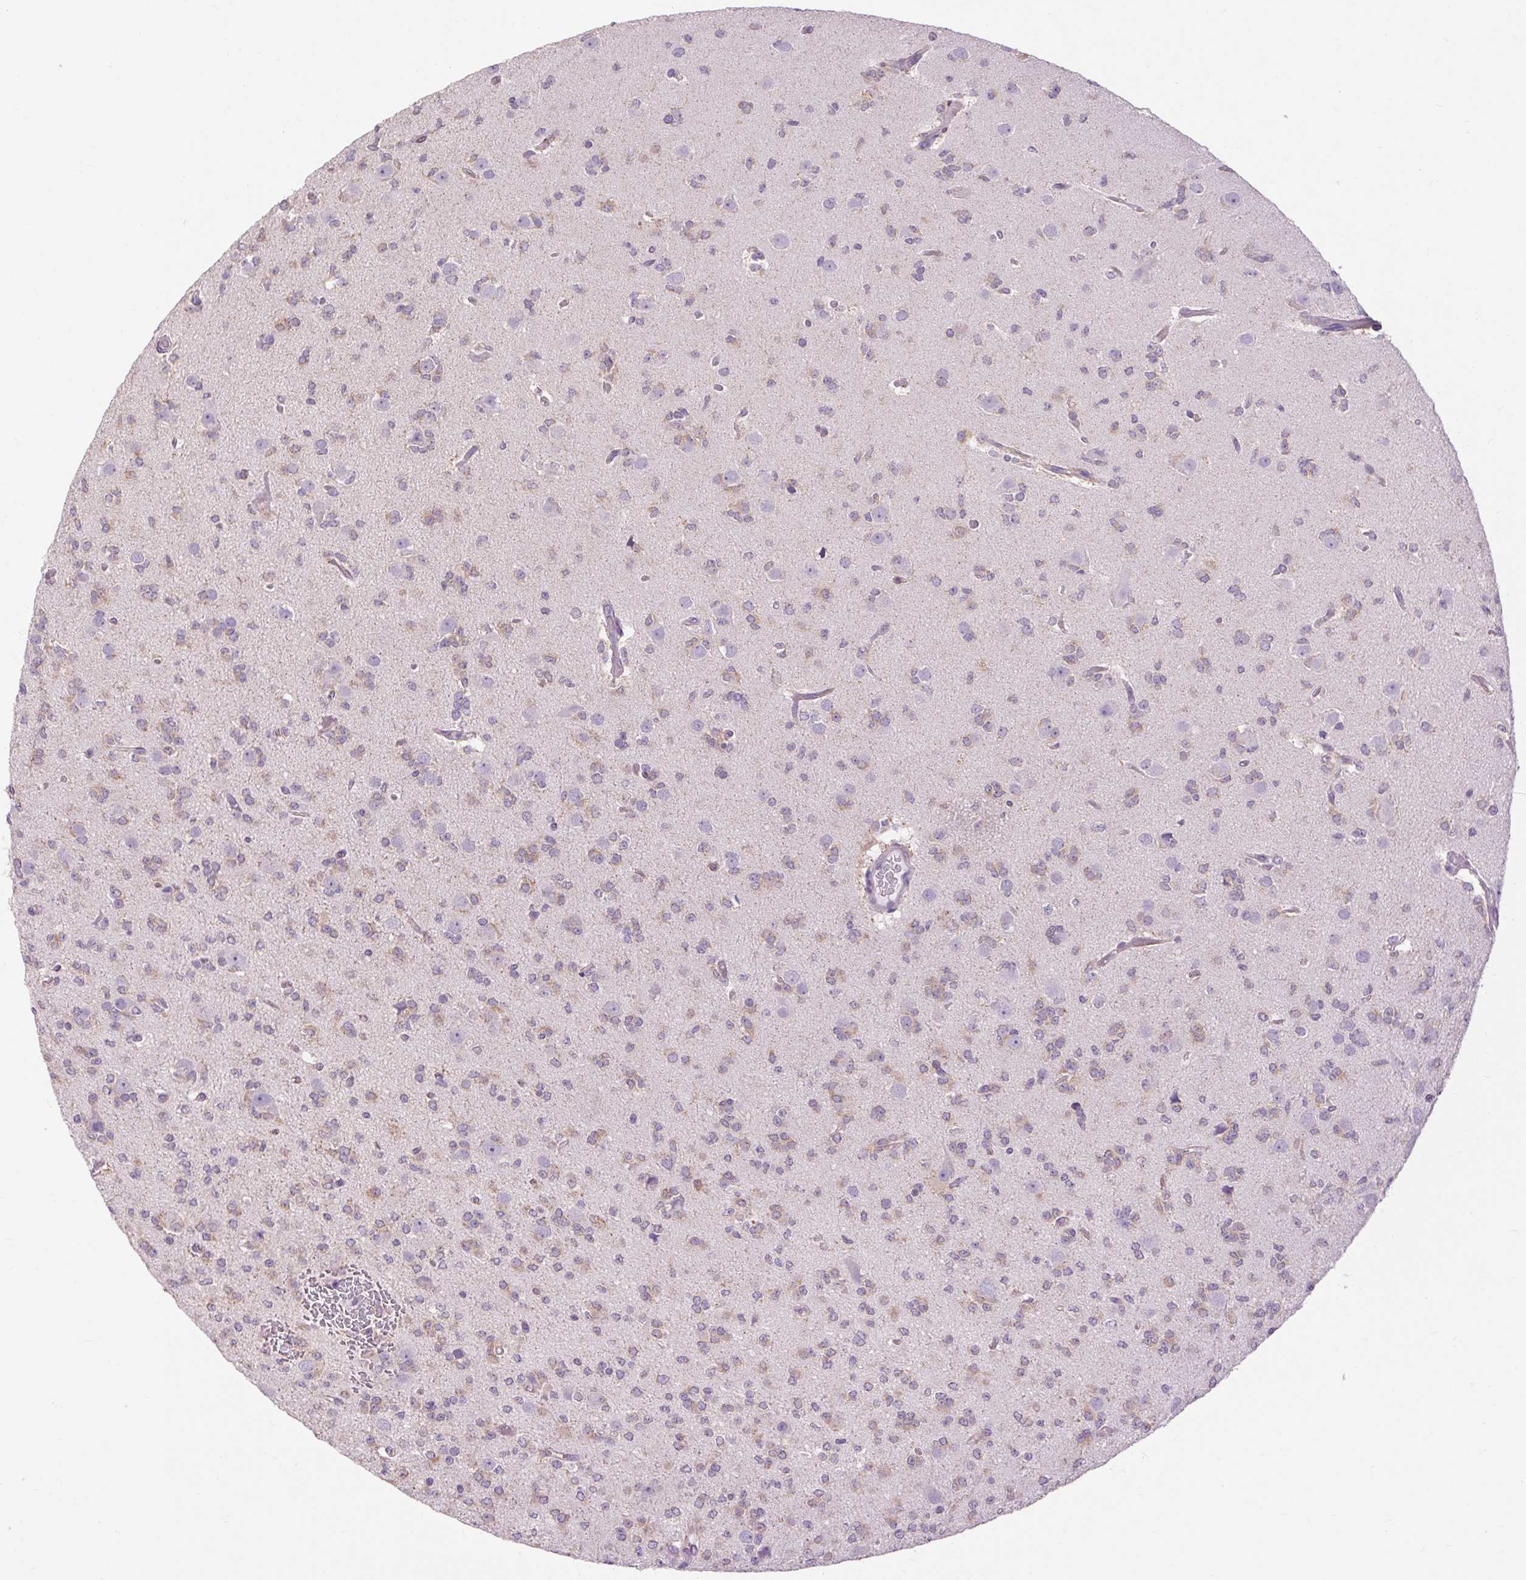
{"staining": {"intensity": "weak", "quantity": "25%-75%", "location": "cytoplasmic/membranous"}, "tissue": "glioma", "cell_type": "Tumor cells", "image_type": "cancer", "snomed": [{"axis": "morphology", "description": "Glioma, malignant, Low grade"}, {"axis": "topography", "description": "Brain"}], "caption": "Protein expression analysis of human low-grade glioma (malignant) reveals weak cytoplasmic/membranous expression in approximately 25%-75% of tumor cells. (brown staining indicates protein expression, while blue staining denotes nuclei).", "gene": "SOWAHC", "patient": {"sex": "male", "age": 27}}